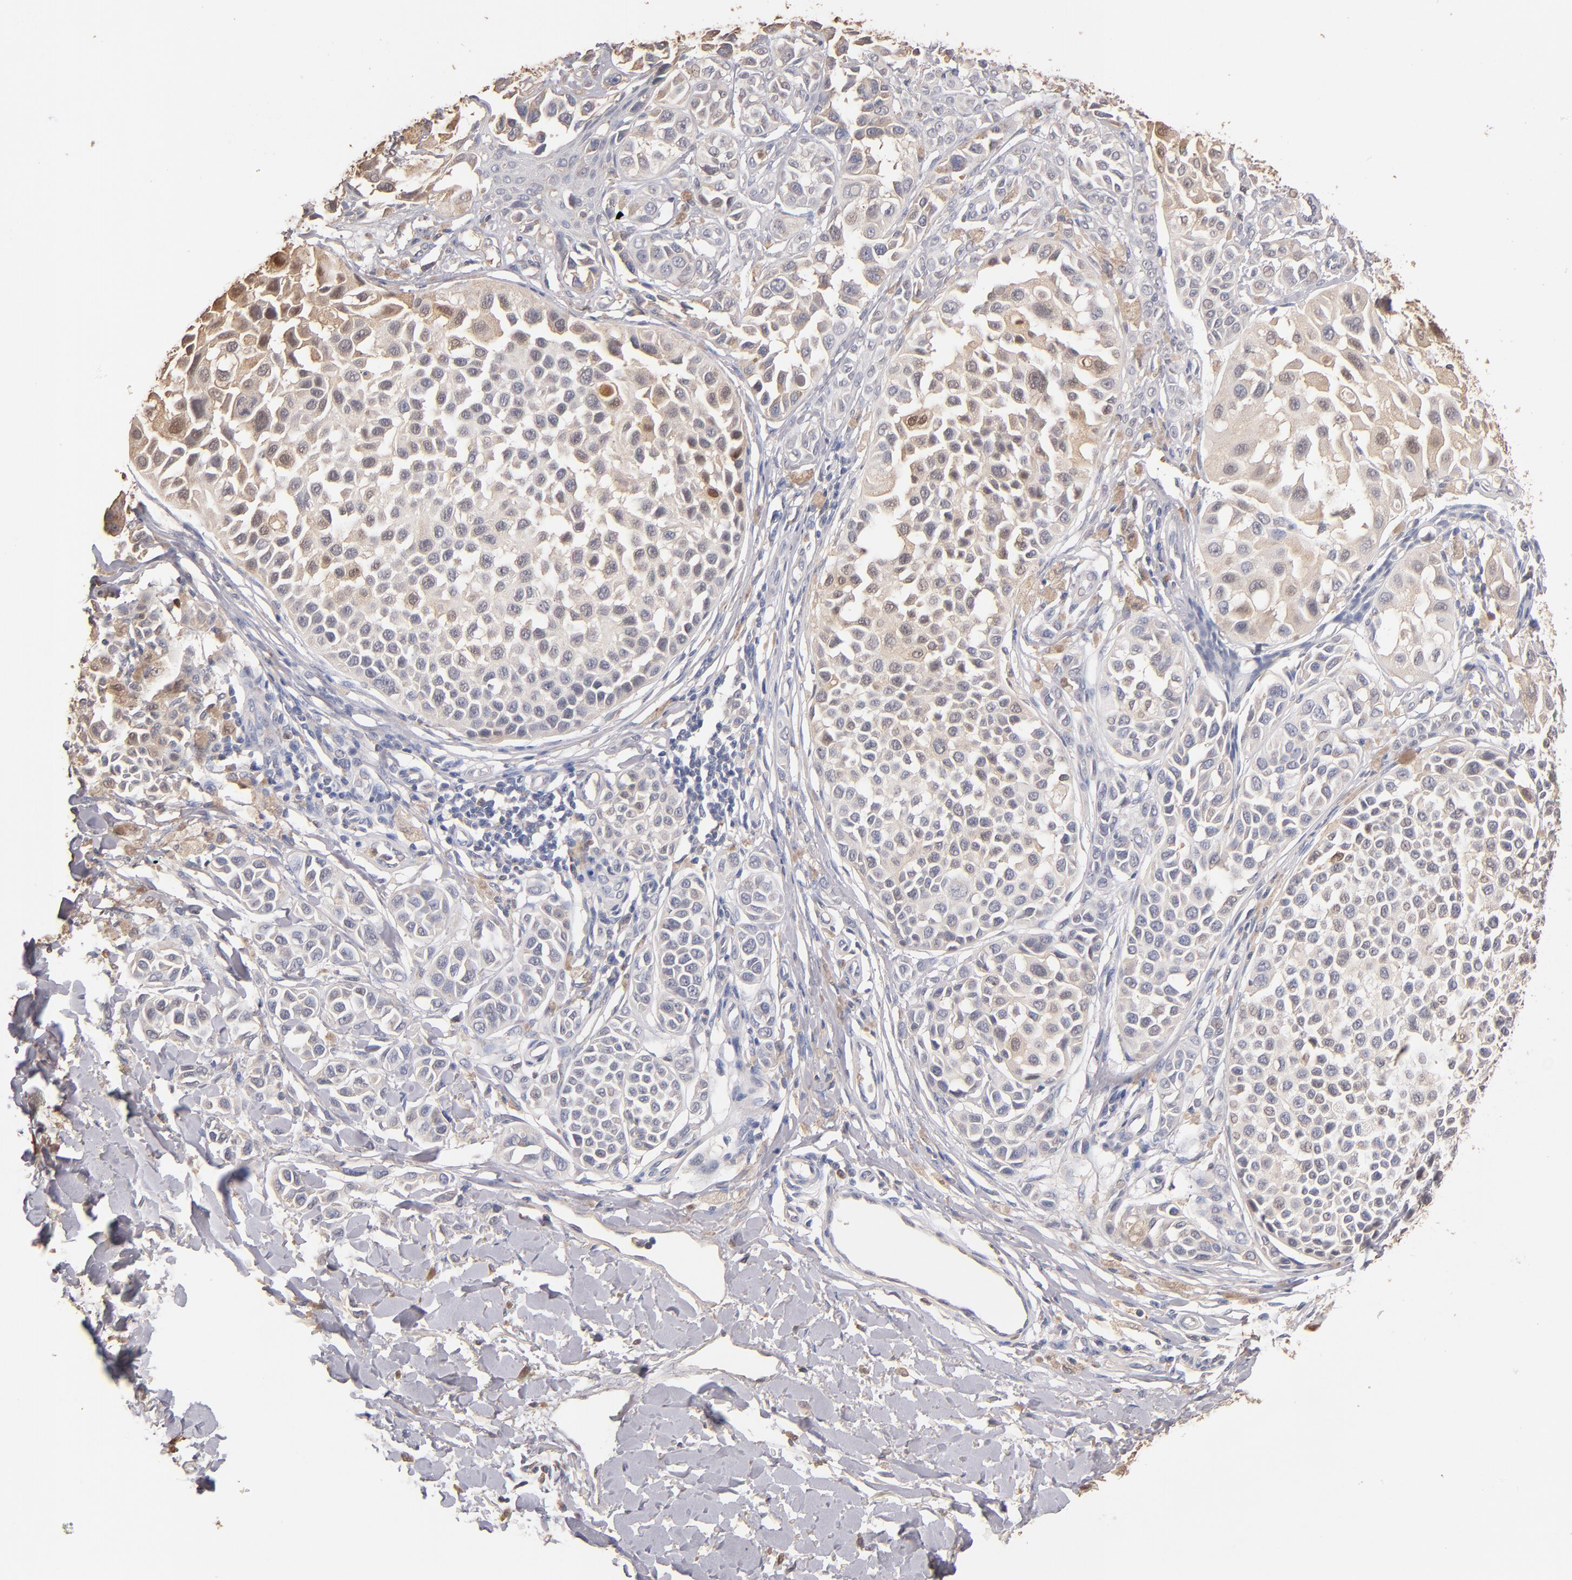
{"staining": {"intensity": "moderate", "quantity": "25%-75%", "location": "cytoplasmic/membranous,nuclear"}, "tissue": "melanoma", "cell_type": "Tumor cells", "image_type": "cancer", "snomed": [{"axis": "morphology", "description": "Malignant melanoma, NOS"}, {"axis": "topography", "description": "Skin"}], "caption": "A medium amount of moderate cytoplasmic/membranous and nuclear staining is identified in approximately 25%-75% of tumor cells in melanoma tissue. (DAB = brown stain, brightfield microscopy at high magnification).", "gene": "RO60", "patient": {"sex": "female", "age": 38}}